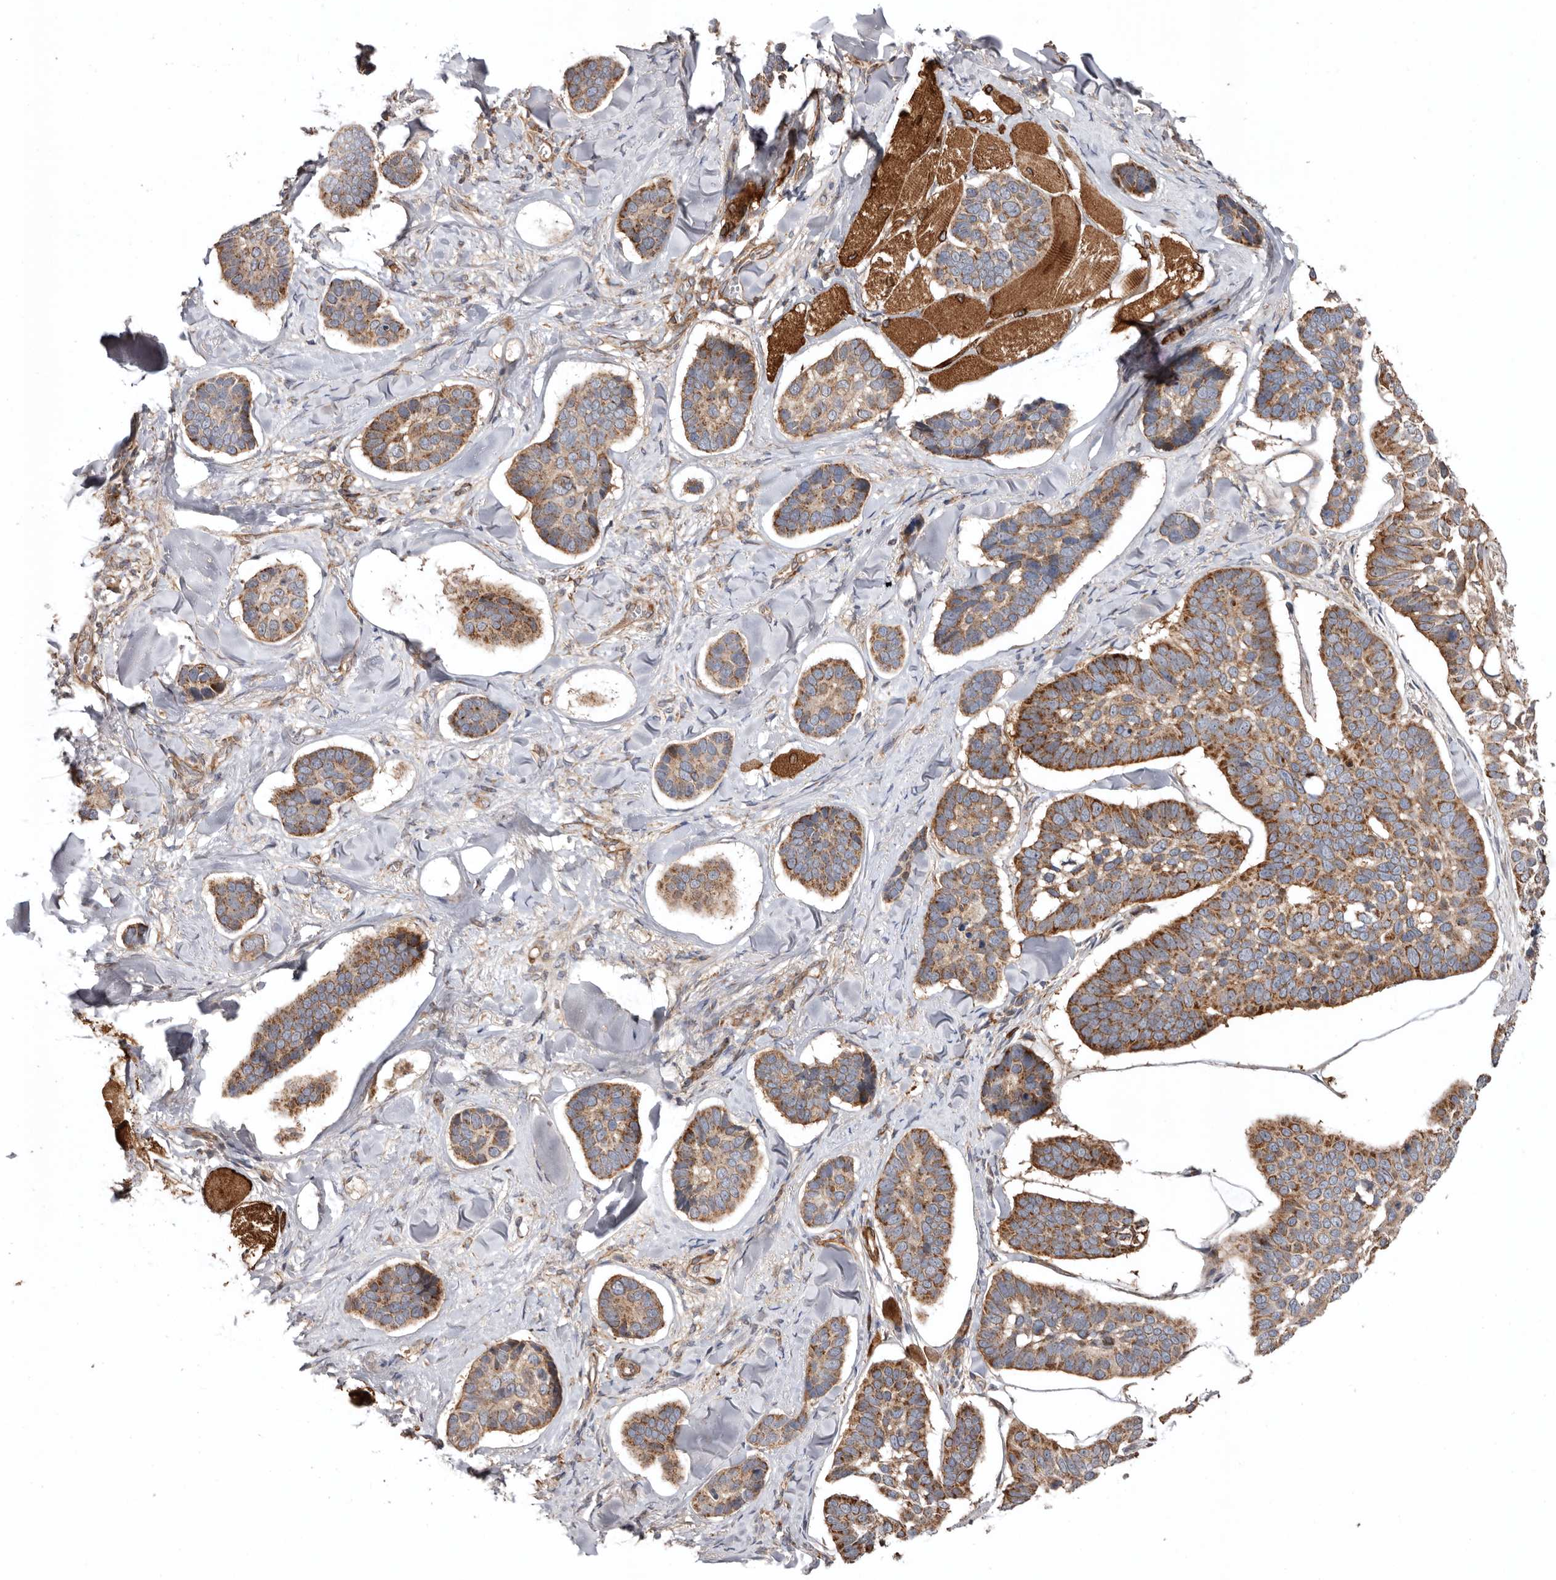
{"staining": {"intensity": "moderate", "quantity": ">75%", "location": "cytoplasmic/membranous"}, "tissue": "skin cancer", "cell_type": "Tumor cells", "image_type": "cancer", "snomed": [{"axis": "morphology", "description": "Basal cell carcinoma"}, {"axis": "topography", "description": "Skin"}], "caption": "This image shows IHC staining of human basal cell carcinoma (skin), with medium moderate cytoplasmic/membranous staining in approximately >75% of tumor cells.", "gene": "PROKR1", "patient": {"sex": "male", "age": 62}}